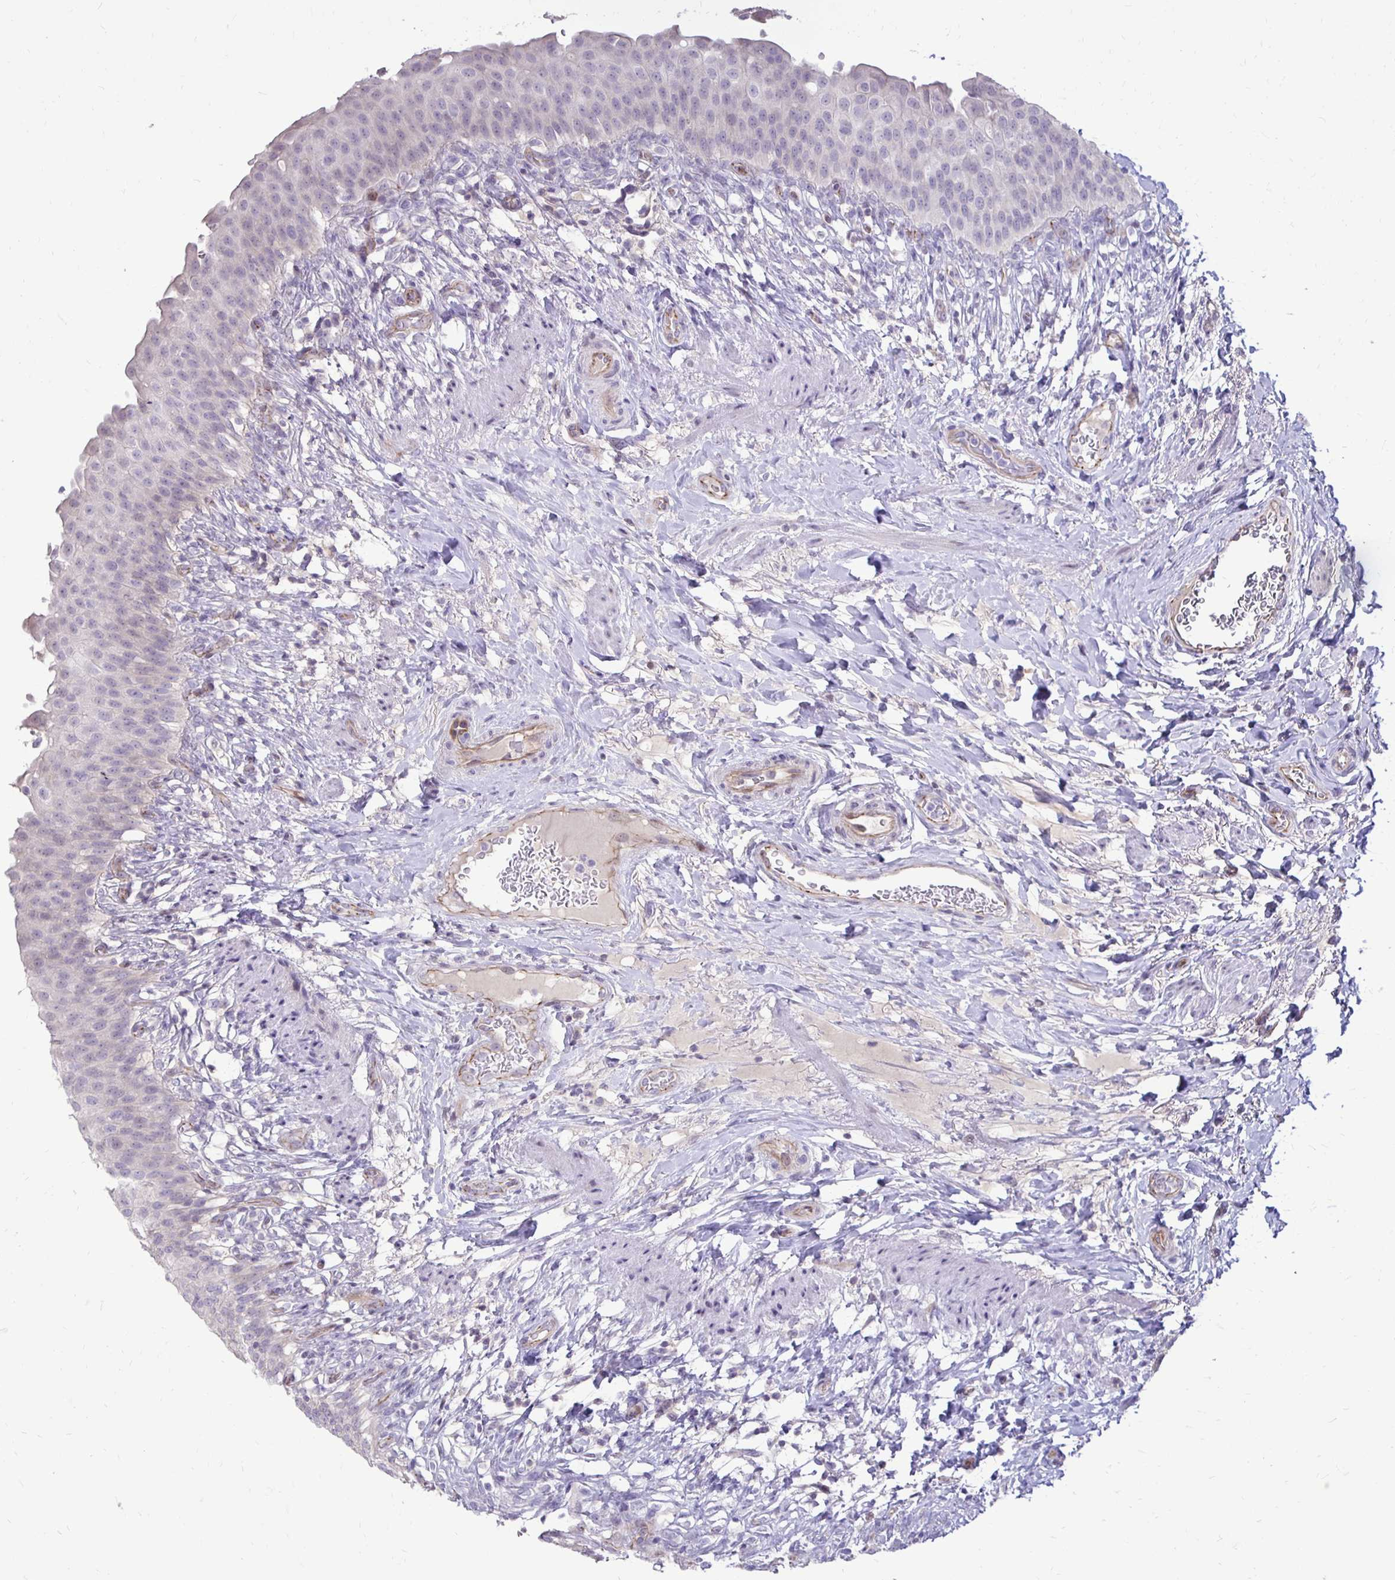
{"staining": {"intensity": "negative", "quantity": "none", "location": "none"}, "tissue": "urinary bladder", "cell_type": "Urothelial cells", "image_type": "normal", "snomed": [{"axis": "morphology", "description": "Normal tissue, NOS"}, {"axis": "topography", "description": "Urinary bladder"}, {"axis": "topography", "description": "Peripheral nerve tissue"}], "caption": "Normal urinary bladder was stained to show a protein in brown. There is no significant expression in urothelial cells.", "gene": "GAS2", "patient": {"sex": "female", "age": 60}}